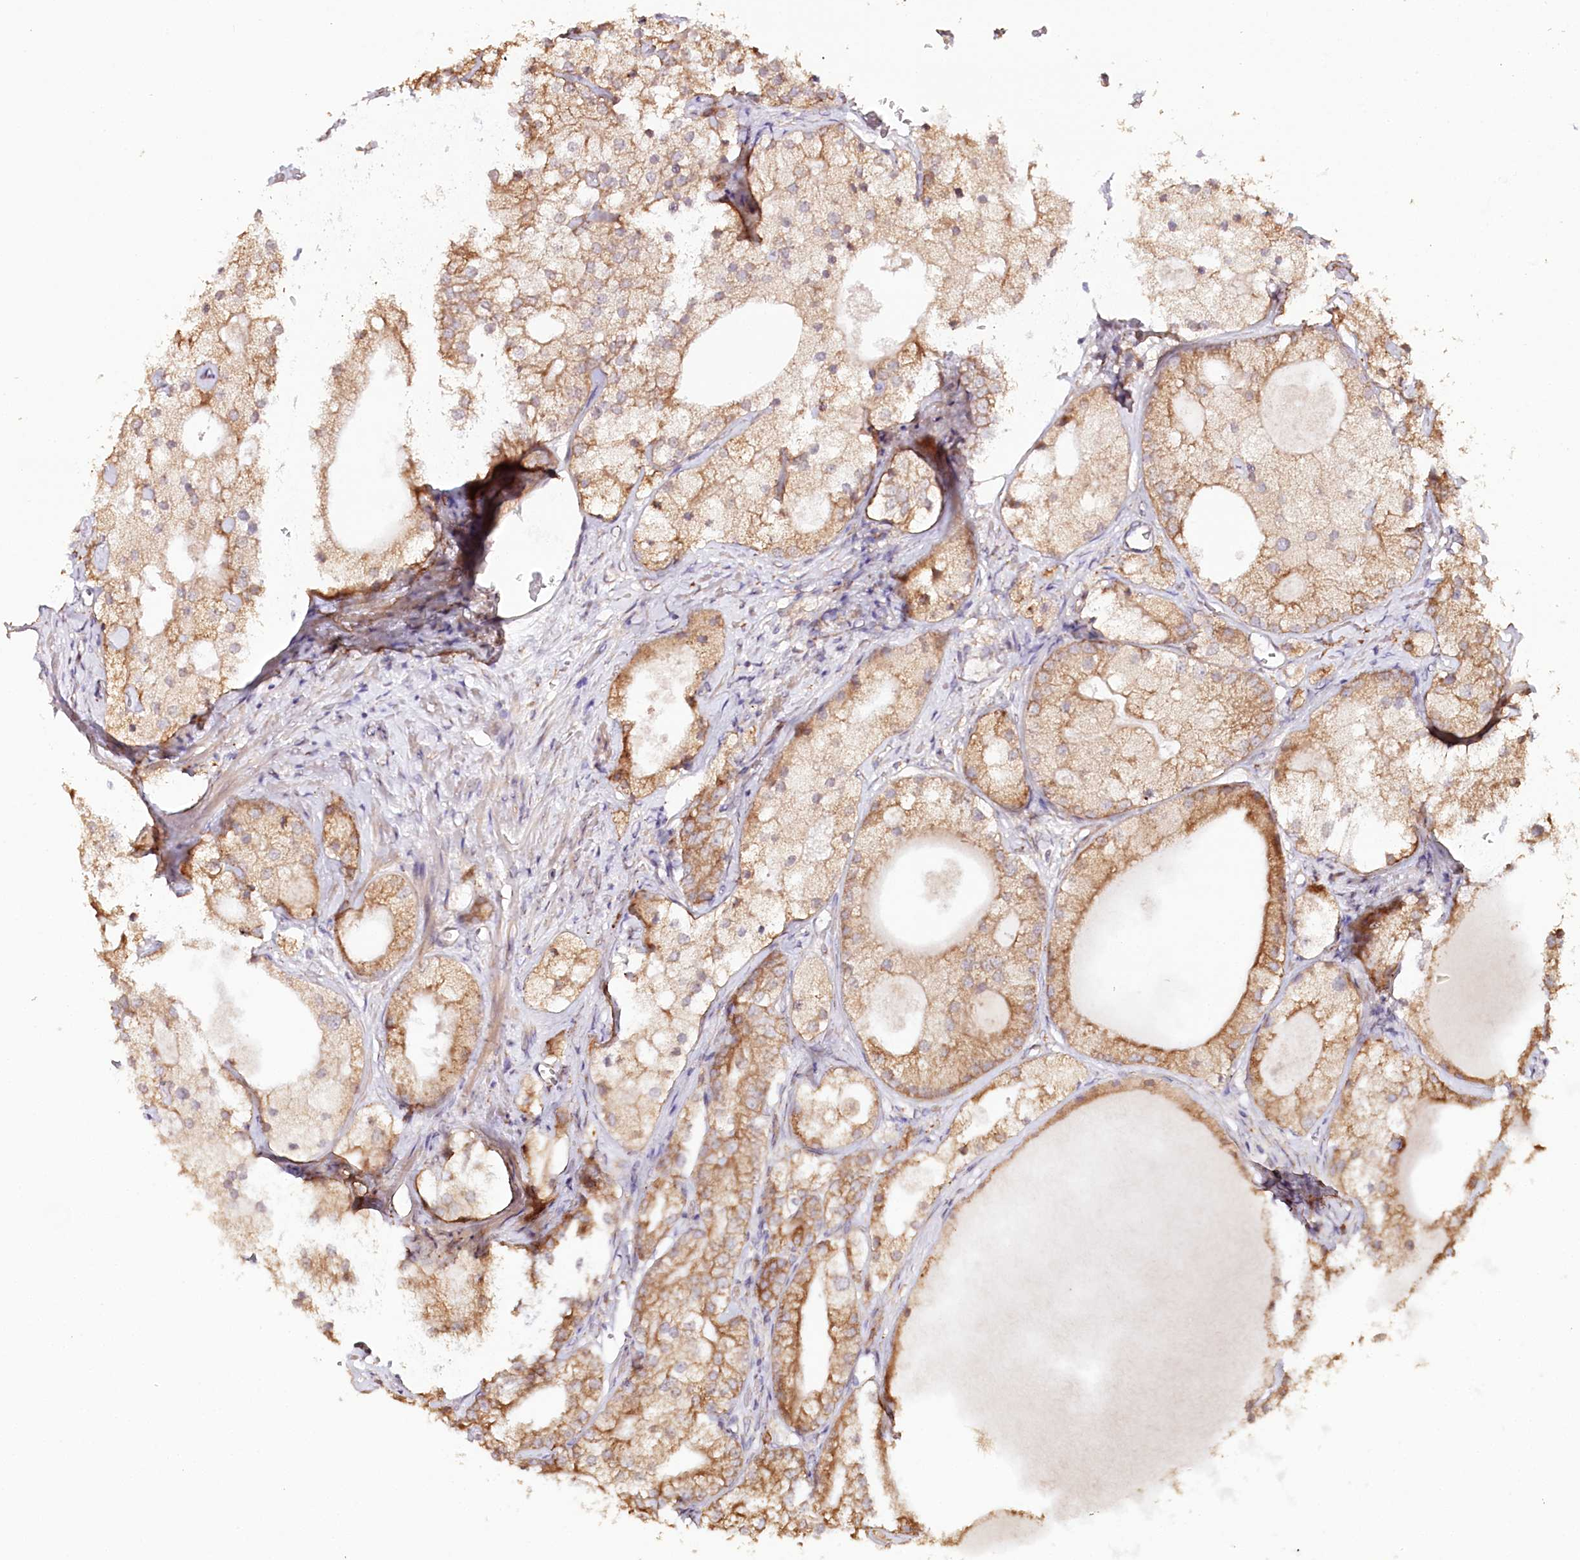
{"staining": {"intensity": "moderate", "quantity": ">75%", "location": "cytoplasmic/membranous"}, "tissue": "prostate cancer", "cell_type": "Tumor cells", "image_type": "cancer", "snomed": [{"axis": "morphology", "description": "Adenocarcinoma, Low grade"}, {"axis": "topography", "description": "Prostate"}], "caption": "The photomicrograph reveals staining of prostate cancer (low-grade adenocarcinoma), revealing moderate cytoplasmic/membranous protein staining (brown color) within tumor cells.", "gene": "VEGFA", "patient": {"sex": "male", "age": 69}}